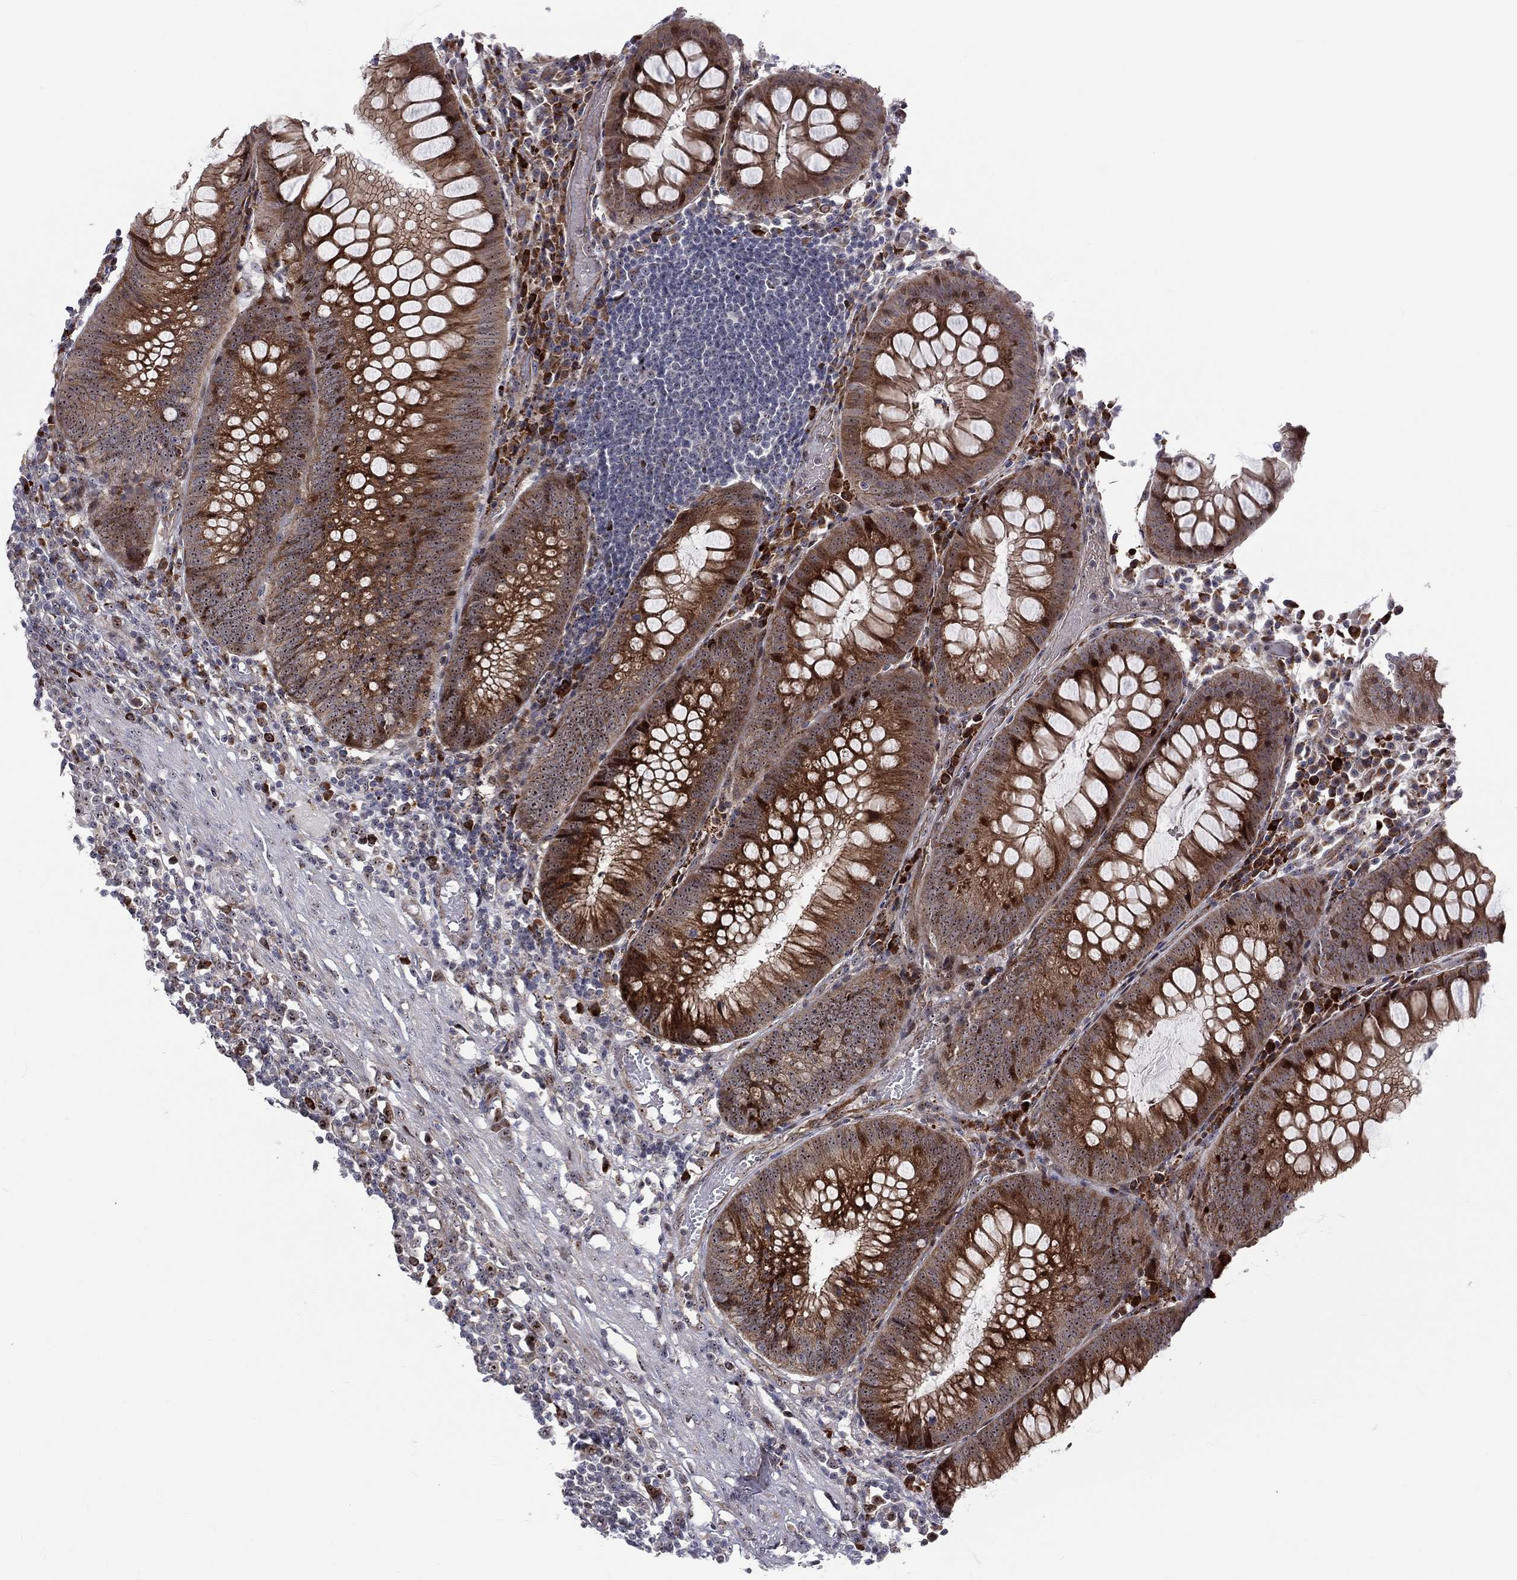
{"staining": {"intensity": "strong", "quantity": "25%-75%", "location": "cytoplasmic/membranous,nuclear"}, "tissue": "appendix", "cell_type": "Glandular cells", "image_type": "normal", "snomed": [{"axis": "morphology", "description": "Normal tissue, NOS"}, {"axis": "morphology", "description": "Inflammation, NOS"}, {"axis": "topography", "description": "Appendix"}], "caption": "Brown immunohistochemical staining in benign human appendix demonstrates strong cytoplasmic/membranous,nuclear expression in about 25%-75% of glandular cells.", "gene": "VHL", "patient": {"sex": "male", "age": 16}}